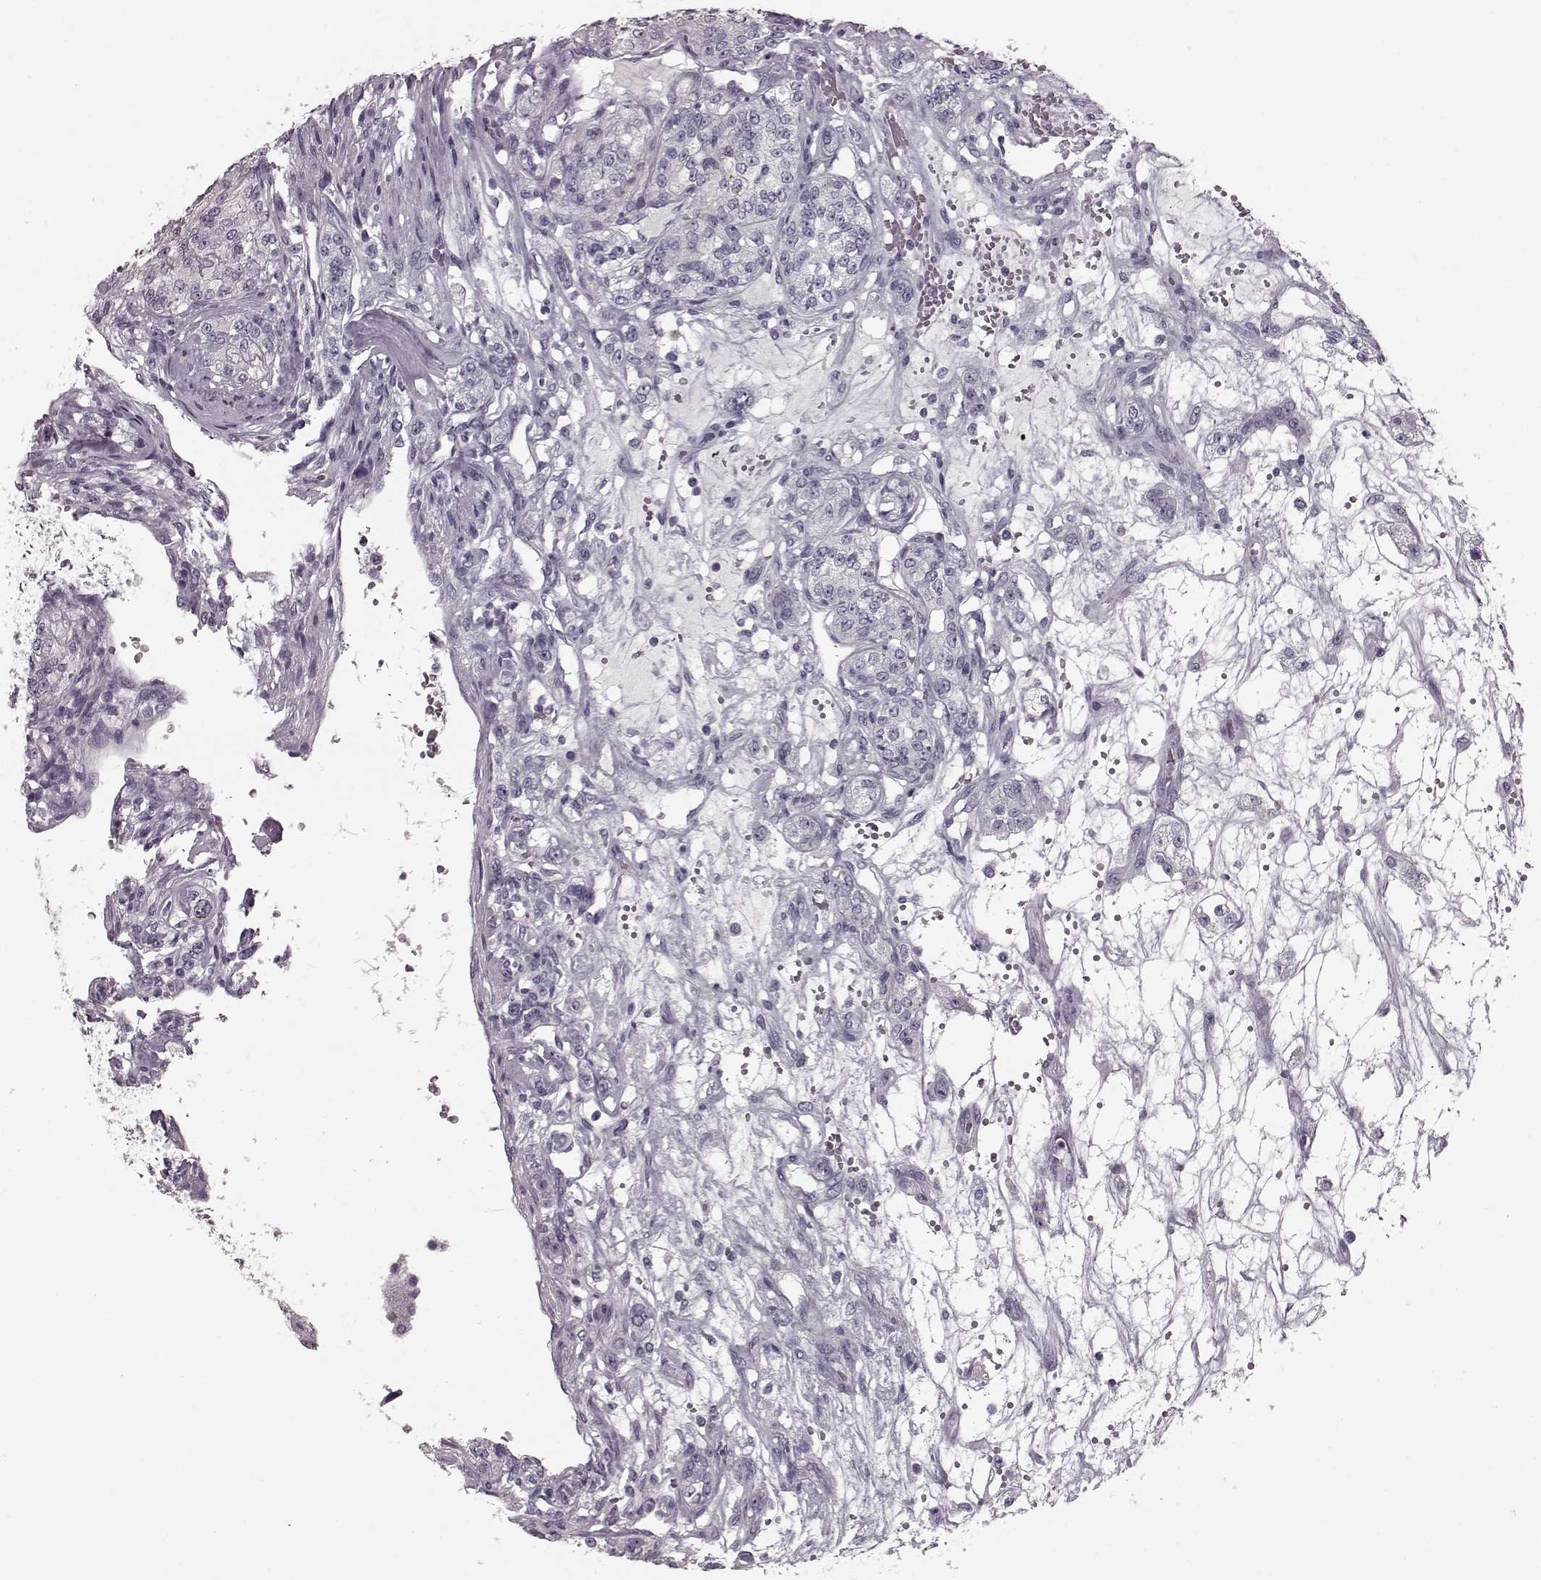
{"staining": {"intensity": "negative", "quantity": "none", "location": "none"}, "tissue": "renal cancer", "cell_type": "Tumor cells", "image_type": "cancer", "snomed": [{"axis": "morphology", "description": "Adenocarcinoma, NOS"}, {"axis": "topography", "description": "Kidney"}], "caption": "High power microscopy histopathology image of an immunohistochemistry (IHC) image of renal cancer (adenocarcinoma), revealing no significant positivity in tumor cells. (DAB (3,3'-diaminobenzidine) immunohistochemistry (IHC) visualized using brightfield microscopy, high magnification).", "gene": "CST7", "patient": {"sex": "female", "age": 63}}